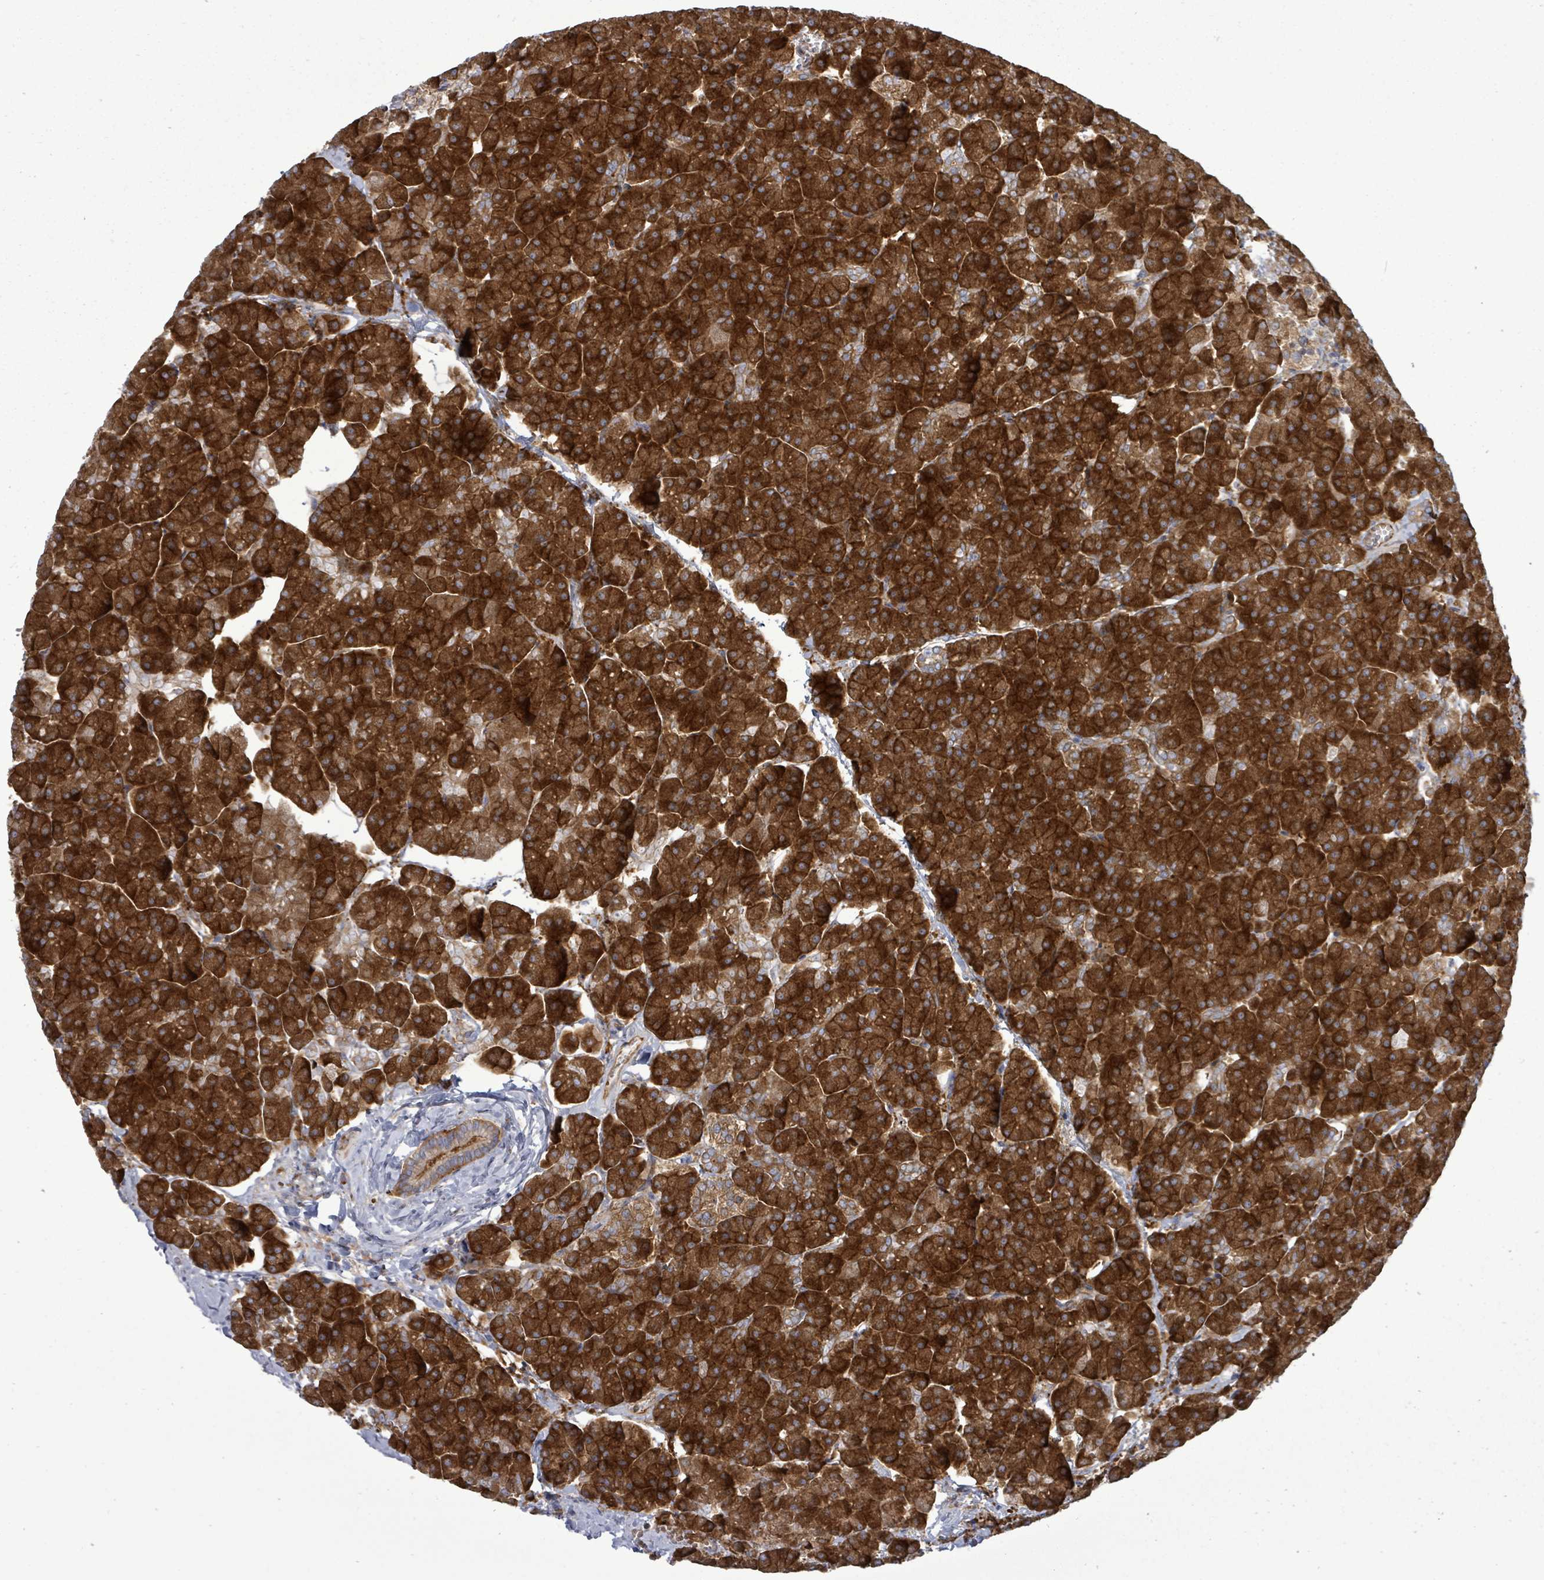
{"staining": {"intensity": "strong", "quantity": ">75%", "location": "cytoplasmic/membranous"}, "tissue": "pancreas", "cell_type": "Exocrine glandular cells", "image_type": "normal", "snomed": [{"axis": "morphology", "description": "Normal tissue, NOS"}, {"axis": "topography", "description": "Pancreas"}, {"axis": "topography", "description": "Peripheral nerve tissue"}], "caption": "The immunohistochemical stain shows strong cytoplasmic/membranous staining in exocrine glandular cells of normal pancreas. (DAB IHC, brown staining for protein, blue staining for nuclei).", "gene": "EIF3CL", "patient": {"sex": "male", "age": 54}}